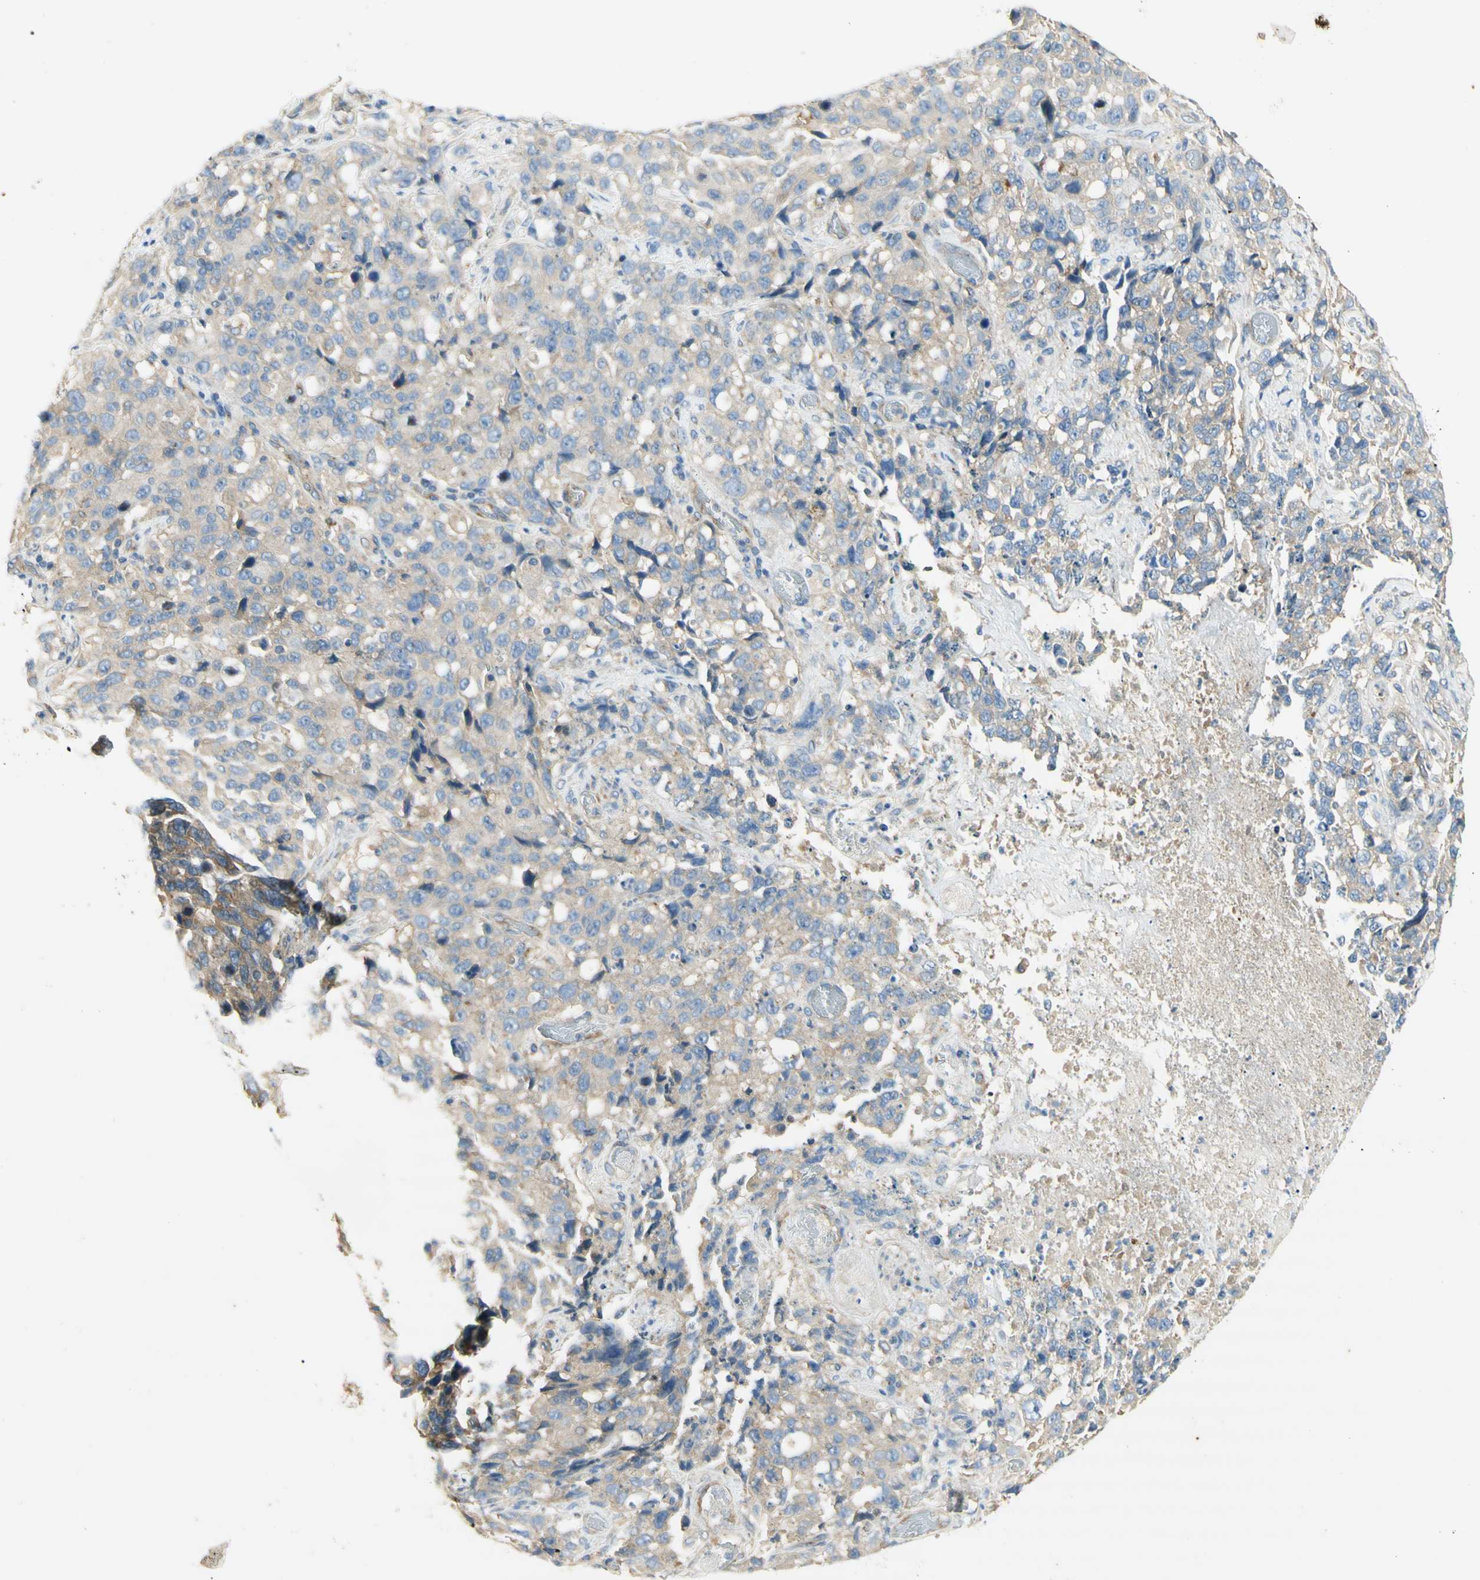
{"staining": {"intensity": "weak", "quantity": ">75%", "location": "cytoplasmic/membranous"}, "tissue": "stomach cancer", "cell_type": "Tumor cells", "image_type": "cancer", "snomed": [{"axis": "morphology", "description": "Normal tissue, NOS"}, {"axis": "morphology", "description": "Adenocarcinoma, NOS"}, {"axis": "topography", "description": "Stomach"}], "caption": "Stomach cancer (adenocarcinoma) tissue displays weak cytoplasmic/membranous staining in about >75% of tumor cells", "gene": "DYNC1H1", "patient": {"sex": "male", "age": 48}}